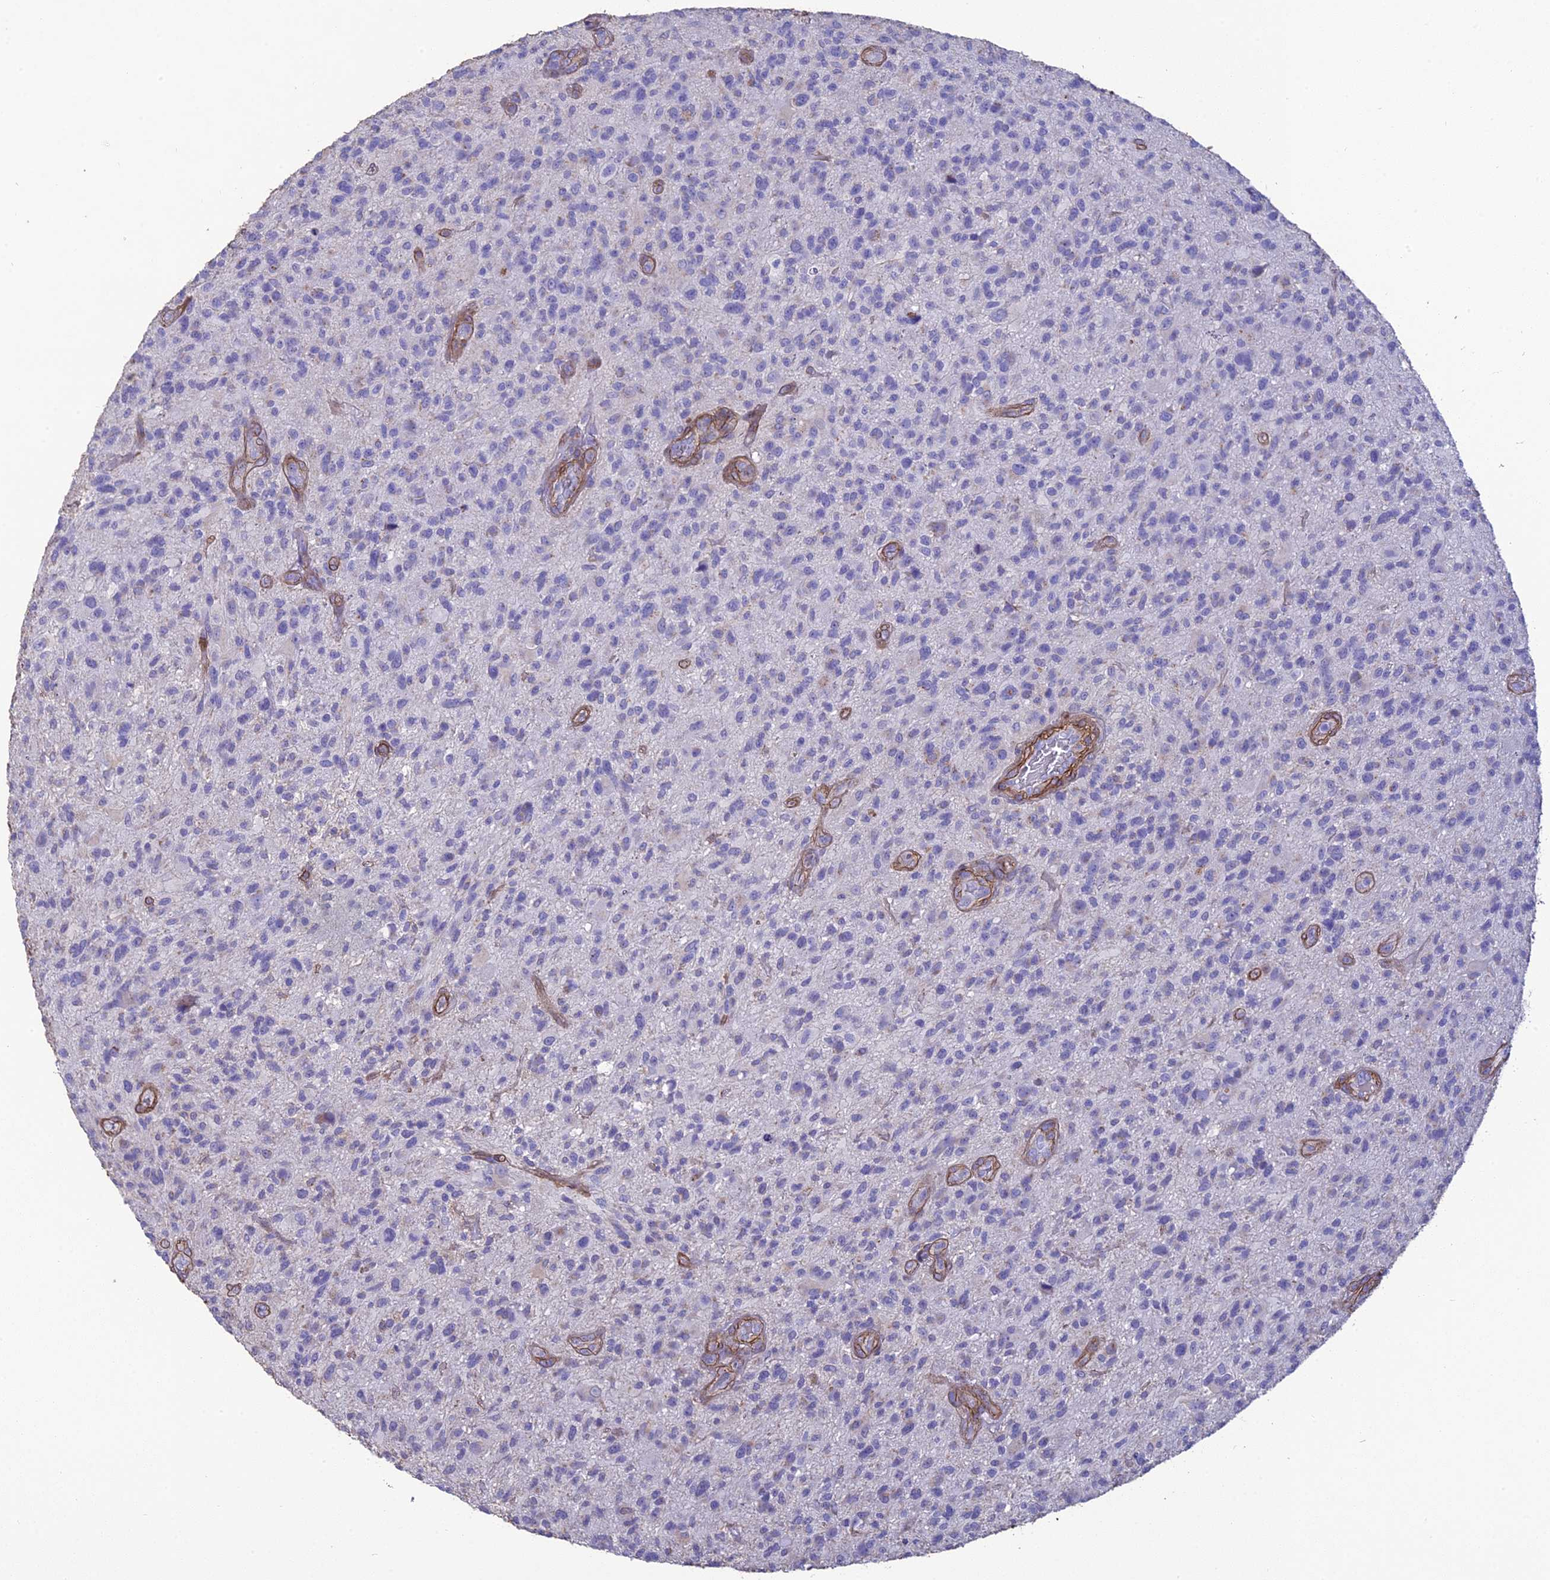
{"staining": {"intensity": "negative", "quantity": "none", "location": "none"}, "tissue": "glioma", "cell_type": "Tumor cells", "image_type": "cancer", "snomed": [{"axis": "morphology", "description": "Glioma, malignant, High grade"}, {"axis": "topography", "description": "Brain"}], "caption": "High magnification brightfield microscopy of high-grade glioma (malignant) stained with DAB (brown) and counterstained with hematoxylin (blue): tumor cells show no significant staining.", "gene": "TNS1", "patient": {"sex": "male", "age": 47}}